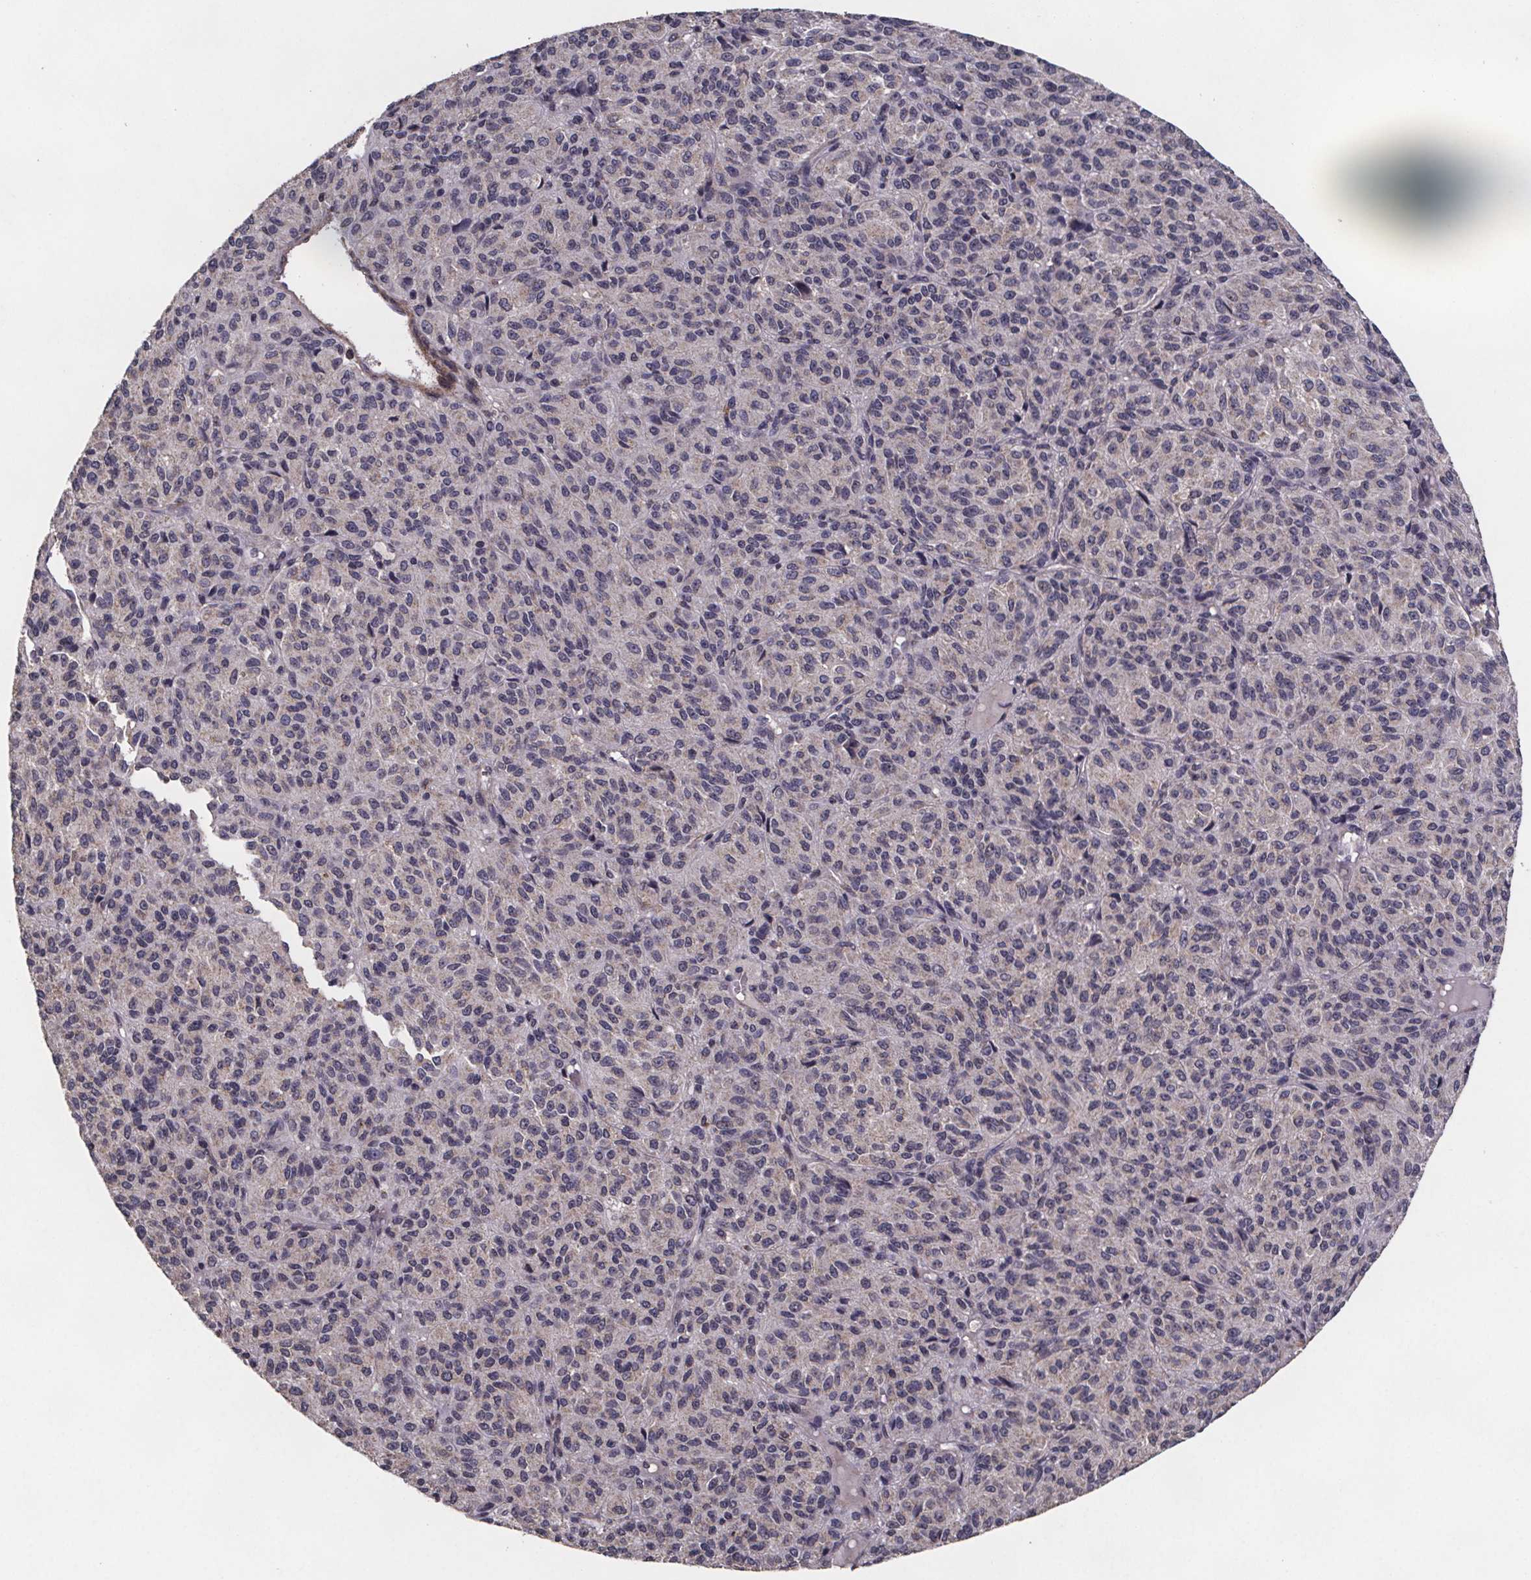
{"staining": {"intensity": "negative", "quantity": "none", "location": "none"}, "tissue": "melanoma", "cell_type": "Tumor cells", "image_type": "cancer", "snomed": [{"axis": "morphology", "description": "Malignant melanoma, Metastatic site"}, {"axis": "topography", "description": "Brain"}], "caption": "High power microscopy photomicrograph of an IHC histopathology image of melanoma, revealing no significant staining in tumor cells.", "gene": "PALLD", "patient": {"sex": "female", "age": 56}}